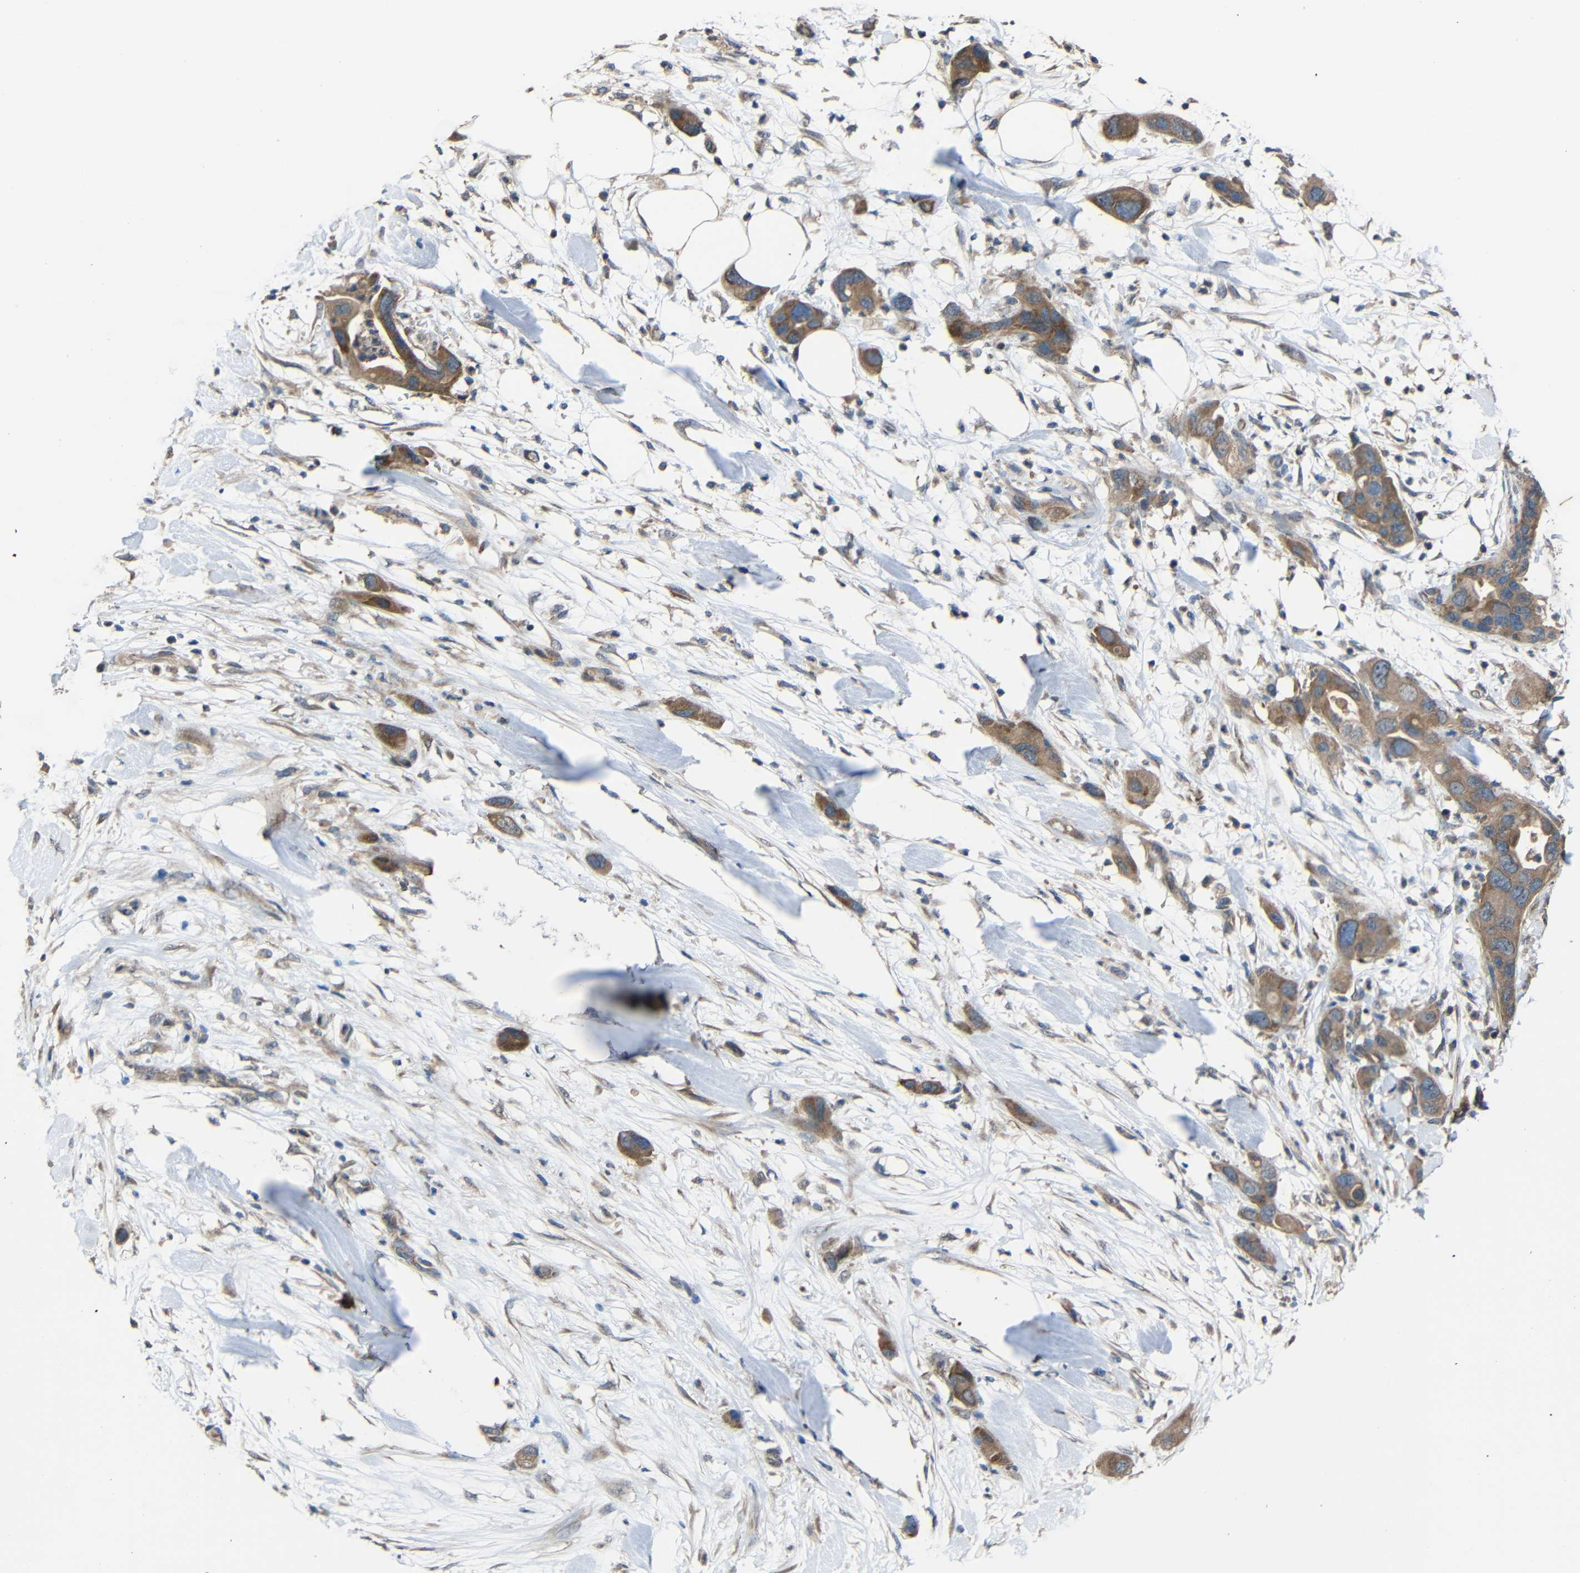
{"staining": {"intensity": "moderate", "quantity": ">75%", "location": "cytoplasmic/membranous"}, "tissue": "pancreatic cancer", "cell_type": "Tumor cells", "image_type": "cancer", "snomed": [{"axis": "morphology", "description": "Adenocarcinoma, NOS"}, {"axis": "topography", "description": "Pancreas"}], "caption": "The micrograph displays a brown stain indicating the presence of a protein in the cytoplasmic/membranous of tumor cells in pancreatic adenocarcinoma.", "gene": "CHST9", "patient": {"sex": "female", "age": 71}}